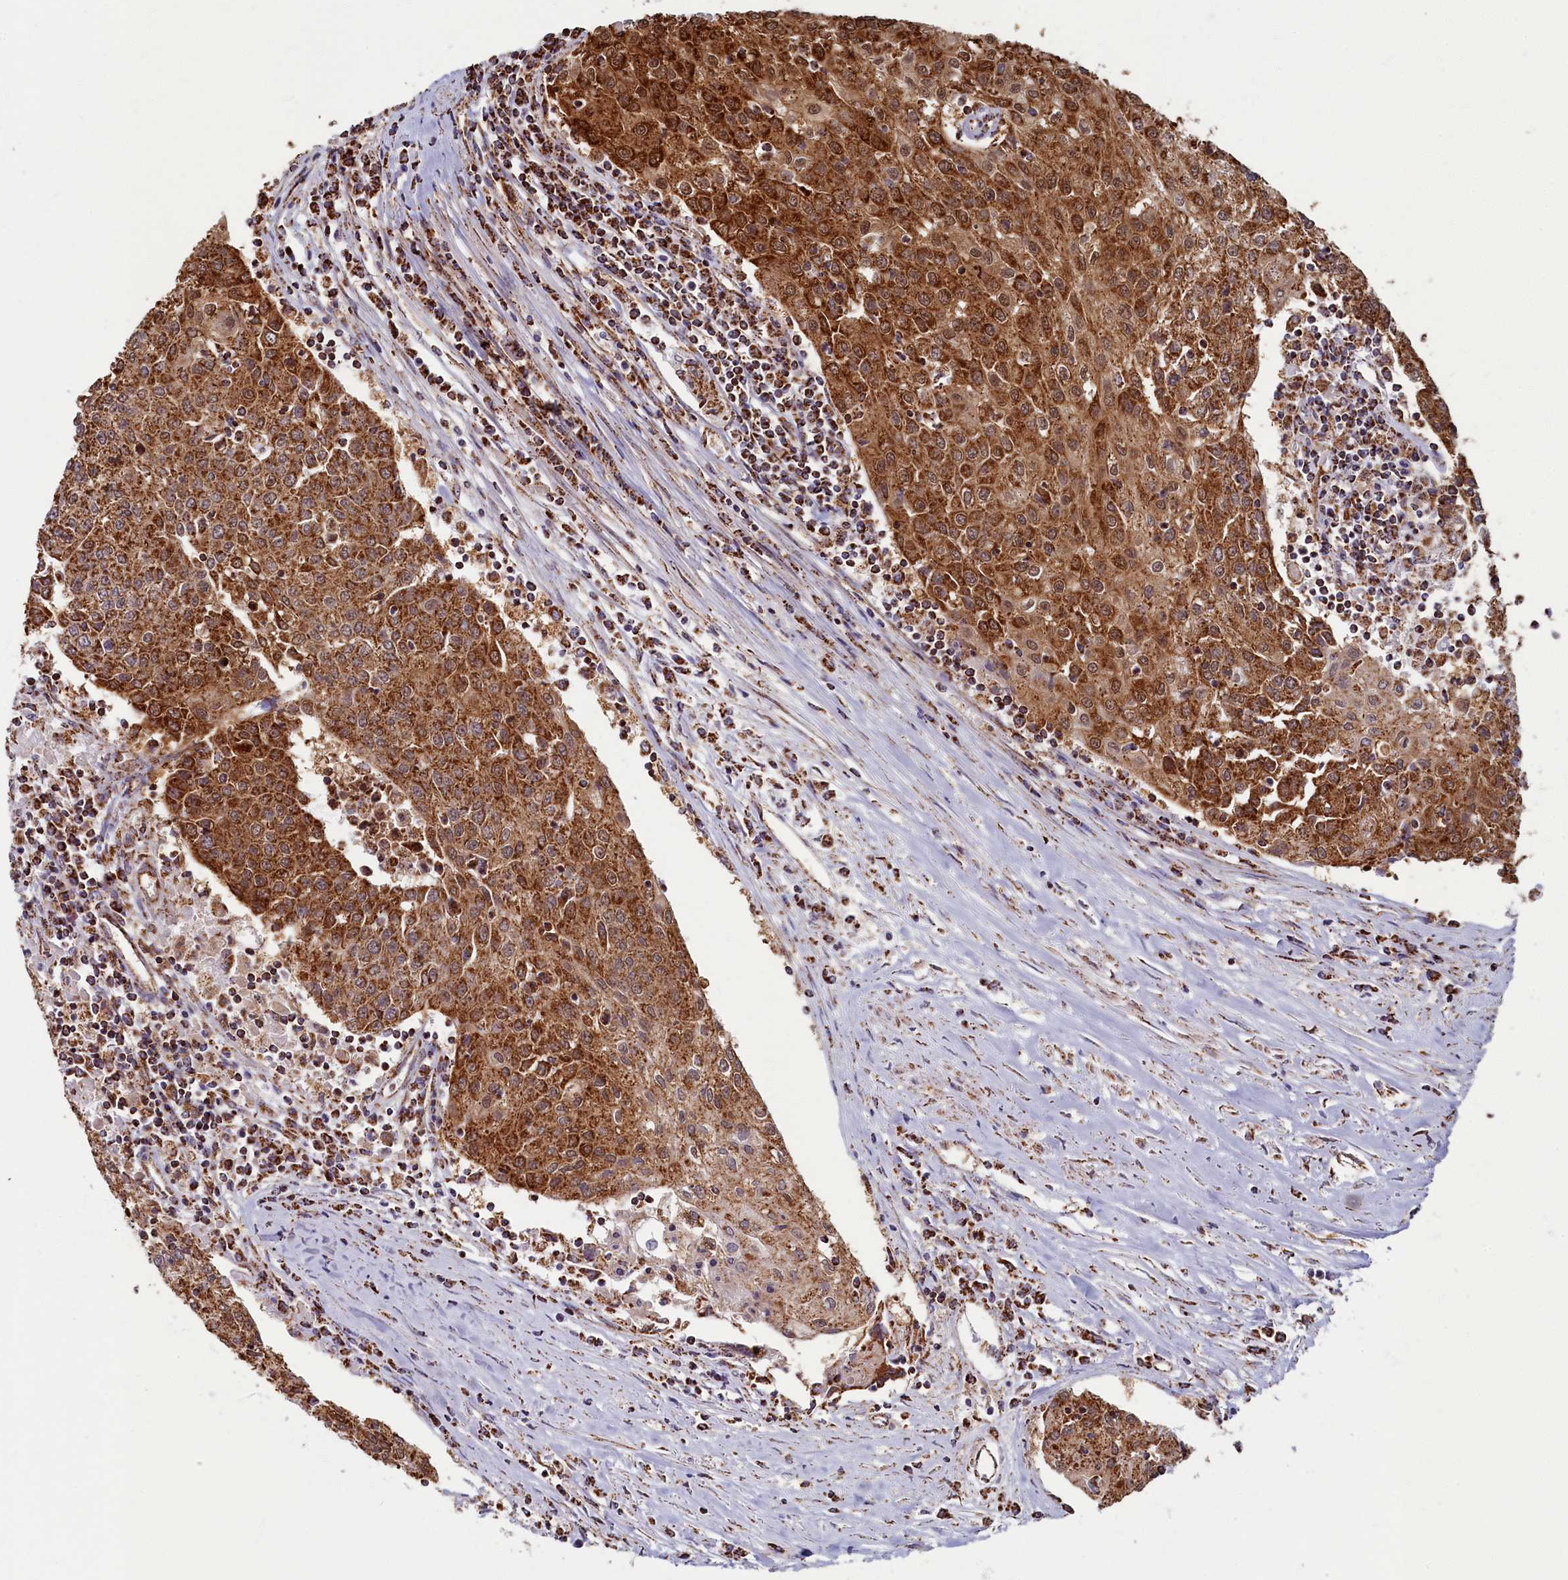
{"staining": {"intensity": "strong", "quantity": ">75%", "location": "cytoplasmic/membranous"}, "tissue": "urothelial cancer", "cell_type": "Tumor cells", "image_type": "cancer", "snomed": [{"axis": "morphology", "description": "Urothelial carcinoma, High grade"}, {"axis": "topography", "description": "Urinary bladder"}], "caption": "Urothelial cancer stained with a protein marker displays strong staining in tumor cells.", "gene": "SPR", "patient": {"sex": "female", "age": 85}}